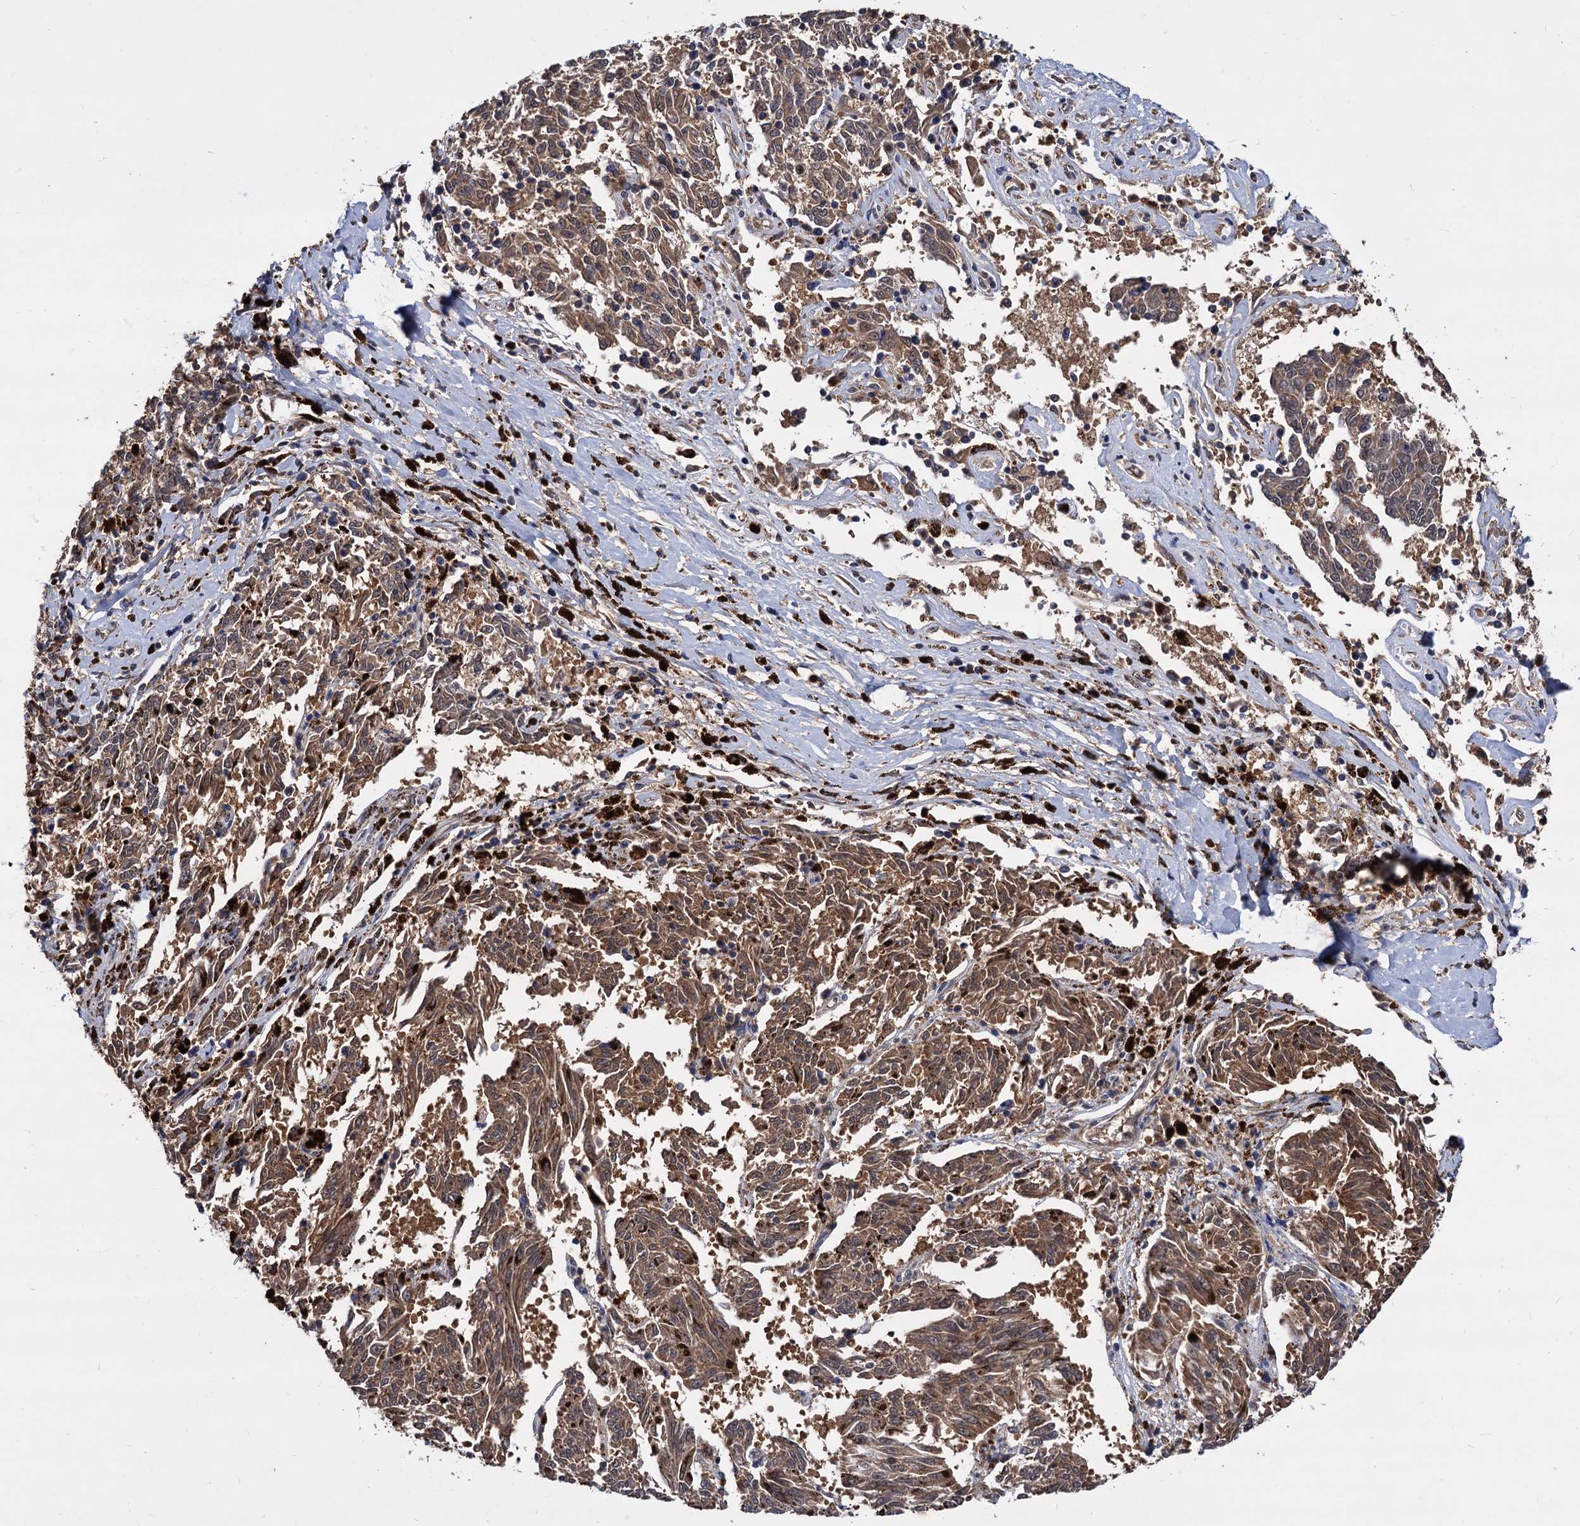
{"staining": {"intensity": "moderate", "quantity": ">75%", "location": "cytoplasmic/membranous"}, "tissue": "melanoma", "cell_type": "Tumor cells", "image_type": "cancer", "snomed": [{"axis": "morphology", "description": "Malignant melanoma, NOS"}, {"axis": "topography", "description": "Skin"}], "caption": "Human malignant melanoma stained with a protein marker displays moderate staining in tumor cells.", "gene": "PSMD4", "patient": {"sex": "female", "age": 72}}